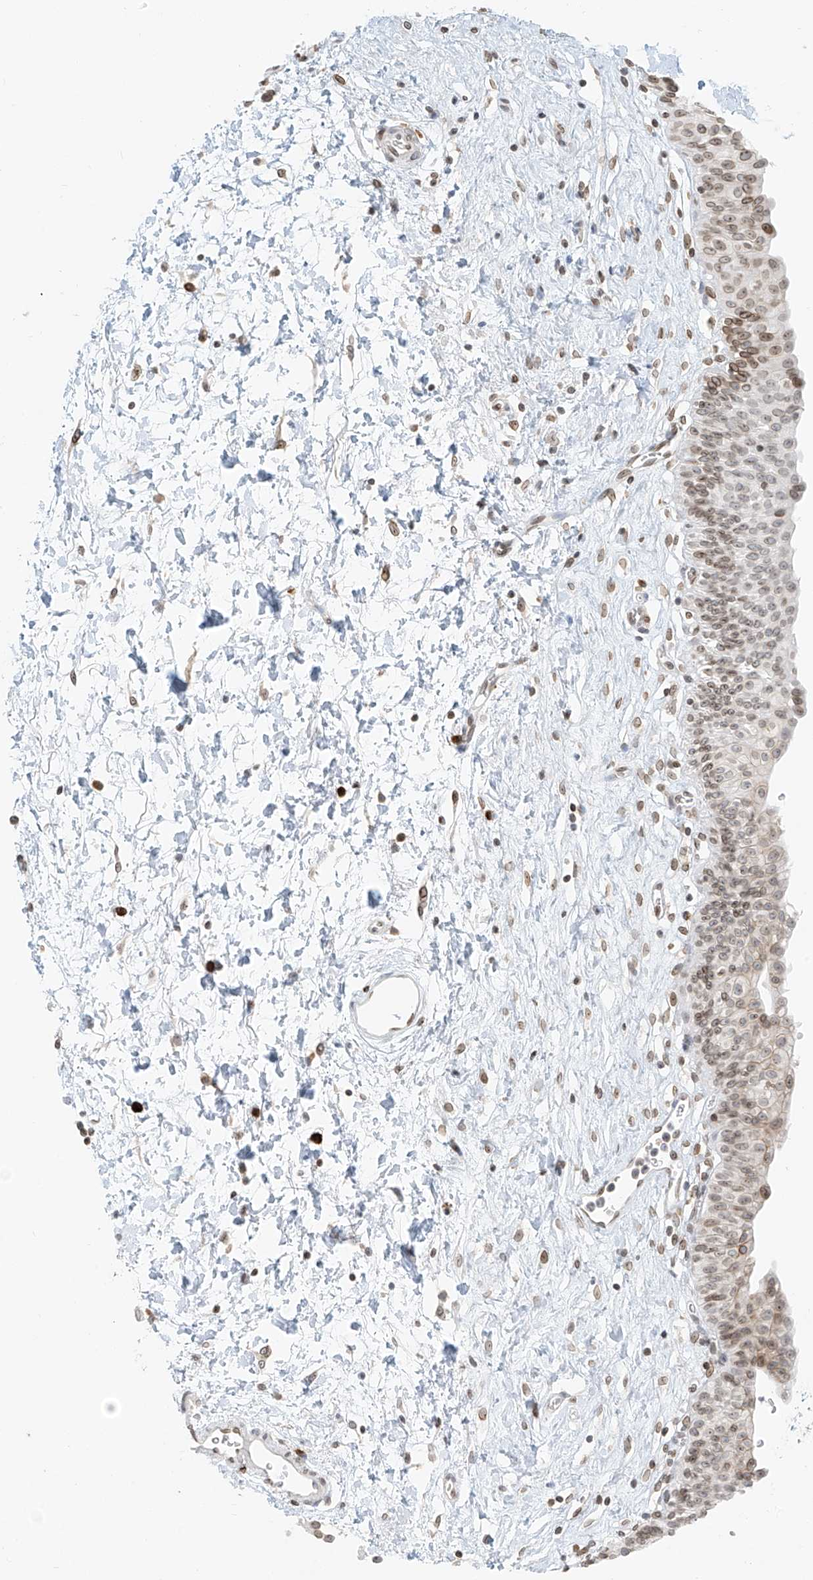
{"staining": {"intensity": "moderate", "quantity": "25%-75%", "location": "cytoplasmic/membranous,nuclear"}, "tissue": "urinary bladder", "cell_type": "Urothelial cells", "image_type": "normal", "snomed": [{"axis": "morphology", "description": "Normal tissue, NOS"}, {"axis": "topography", "description": "Urinary bladder"}], "caption": "A brown stain labels moderate cytoplasmic/membranous,nuclear expression of a protein in urothelial cells of benign human urinary bladder.", "gene": "SAMD15", "patient": {"sex": "male", "age": 51}}